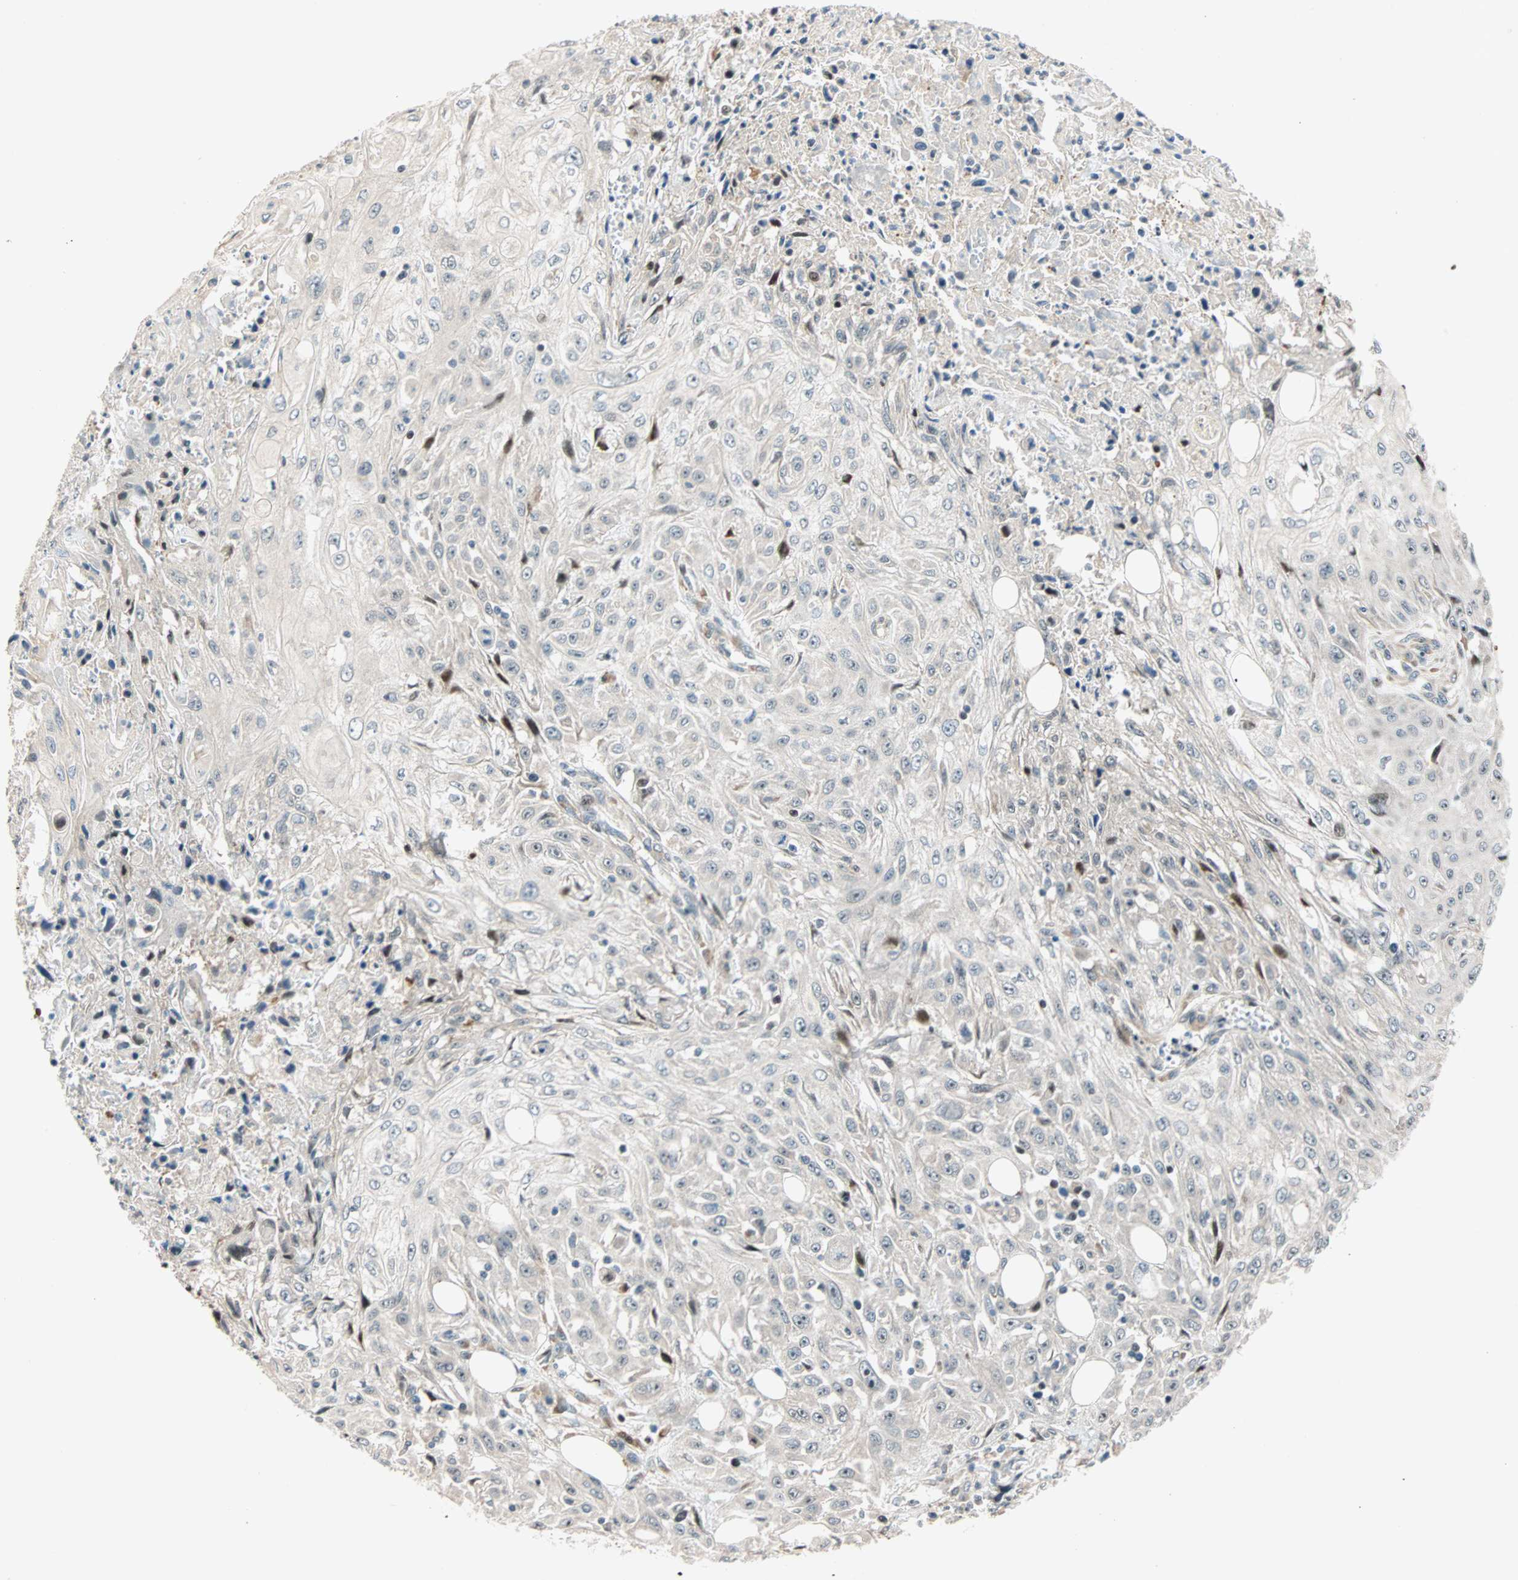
{"staining": {"intensity": "weak", "quantity": "<25%", "location": "cytoplasmic/membranous"}, "tissue": "skin cancer", "cell_type": "Tumor cells", "image_type": "cancer", "snomed": [{"axis": "morphology", "description": "Squamous cell carcinoma, NOS"}, {"axis": "morphology", "description": "Squamous cell carcinoma, metastatic, NOS"}, {"axis": "topography", "description": "Skin"}, {"axis": "topography", "description": "Lymph node"}], "caption": "An immunohistochemistry (IHC) image of skin metastatic squamous cell carcinoma is shown. There is no staining in tumor cells of skin metastatic squamous cell carcinoma.", "gene": "HECW1", "patient": {"sex": "male", "age": 75}}